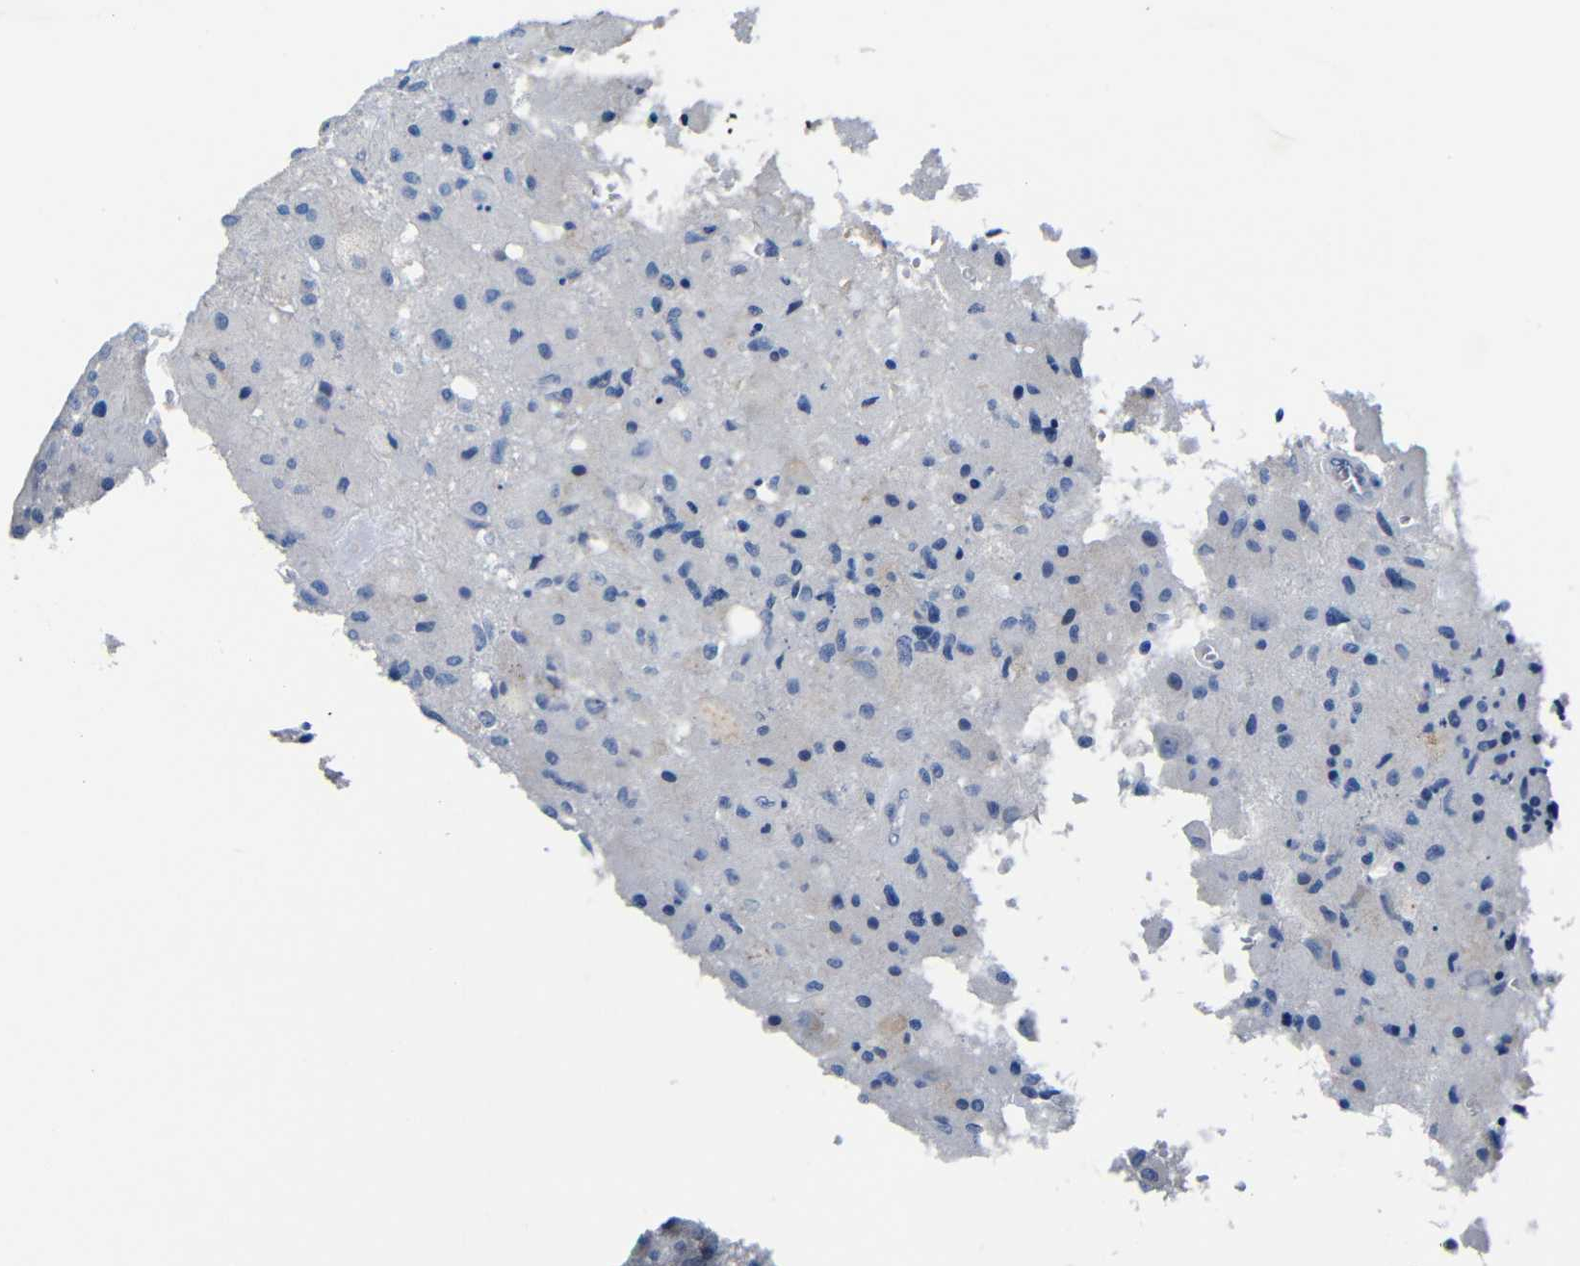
{"staining": {"intensity": "negative", "quantity": "none", "location": "none"}, "tissue": "glioma", "cell_type": "Tumor cells", "image_type": "cancer", "snomed": [{"axis": "morphology", "description": "Normal tissue, NOS"}, {"axis": "morphology", "description": "Glioma, malignant, High grade"}, {"axis": "topography", "description": "Cerebral cortex"}], "caption": "High magnification brightfield microscopy of malignant glioma (high-grade) stained with DAB (brown) and counterstained with hematoxylin (blue): tumor cells show no significant positivity.", "gene": "TNFAIP1", "patient": {"sex": "male", "age": 77}}